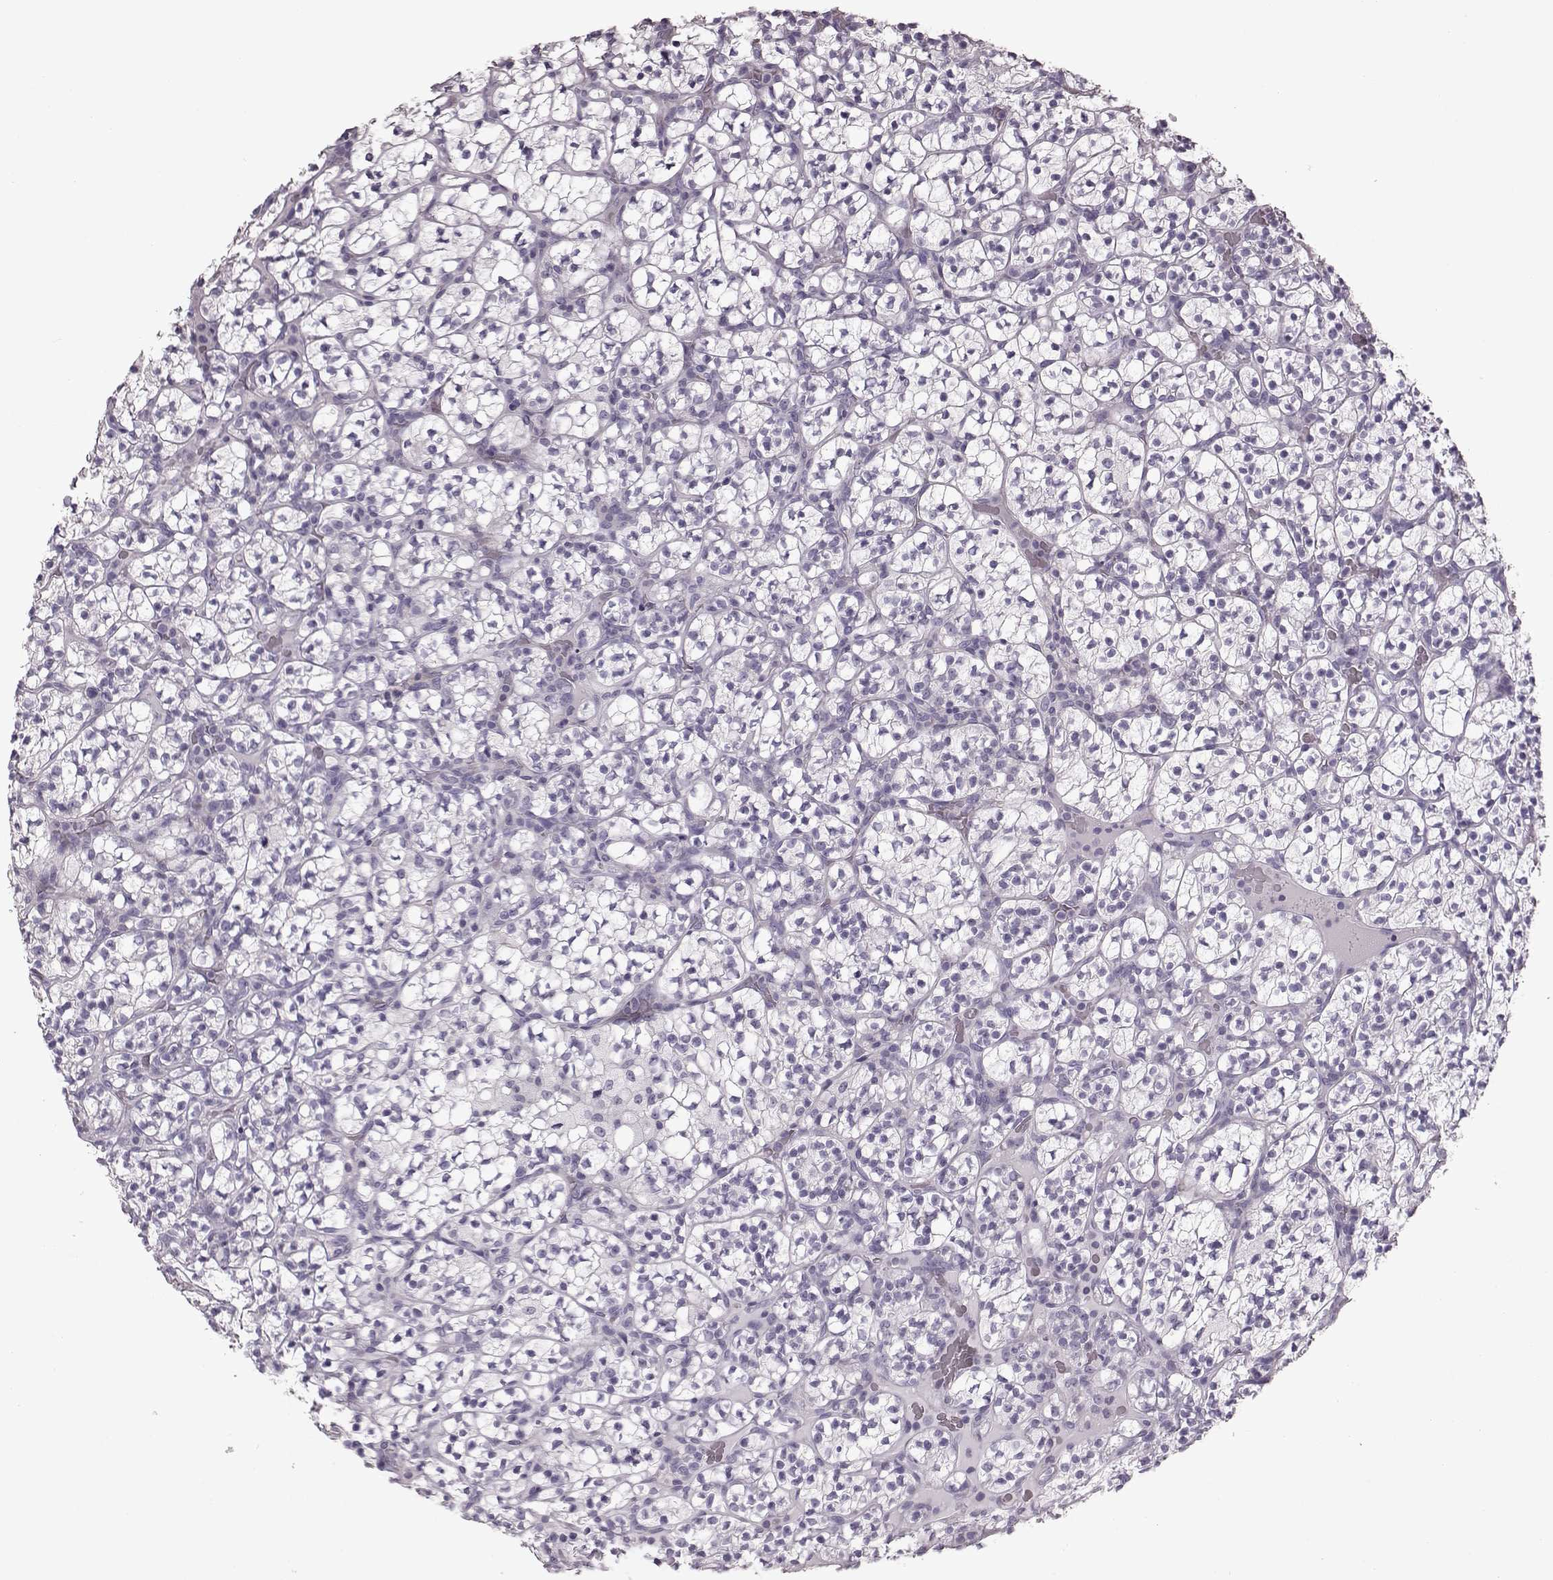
{"staining": {"intensity": "negative", "quantity": "none", "location": "none"}, "tissue": "renal cancer", "cell_type": "Tumor cells", "image_type": "cancer", "snomed": [{"axis": "morphology", "description": "Adenocarcinoma, NOS"}, {"axis": "topography", "description": "Kidney"}], "caption": "Tumor cells are negative for brown protein staining in adenocarcinoma (renal). Nuclei are stained in blue.", "gene": "CRYBA2", "patient": {"sex": "female", "age": 89}}